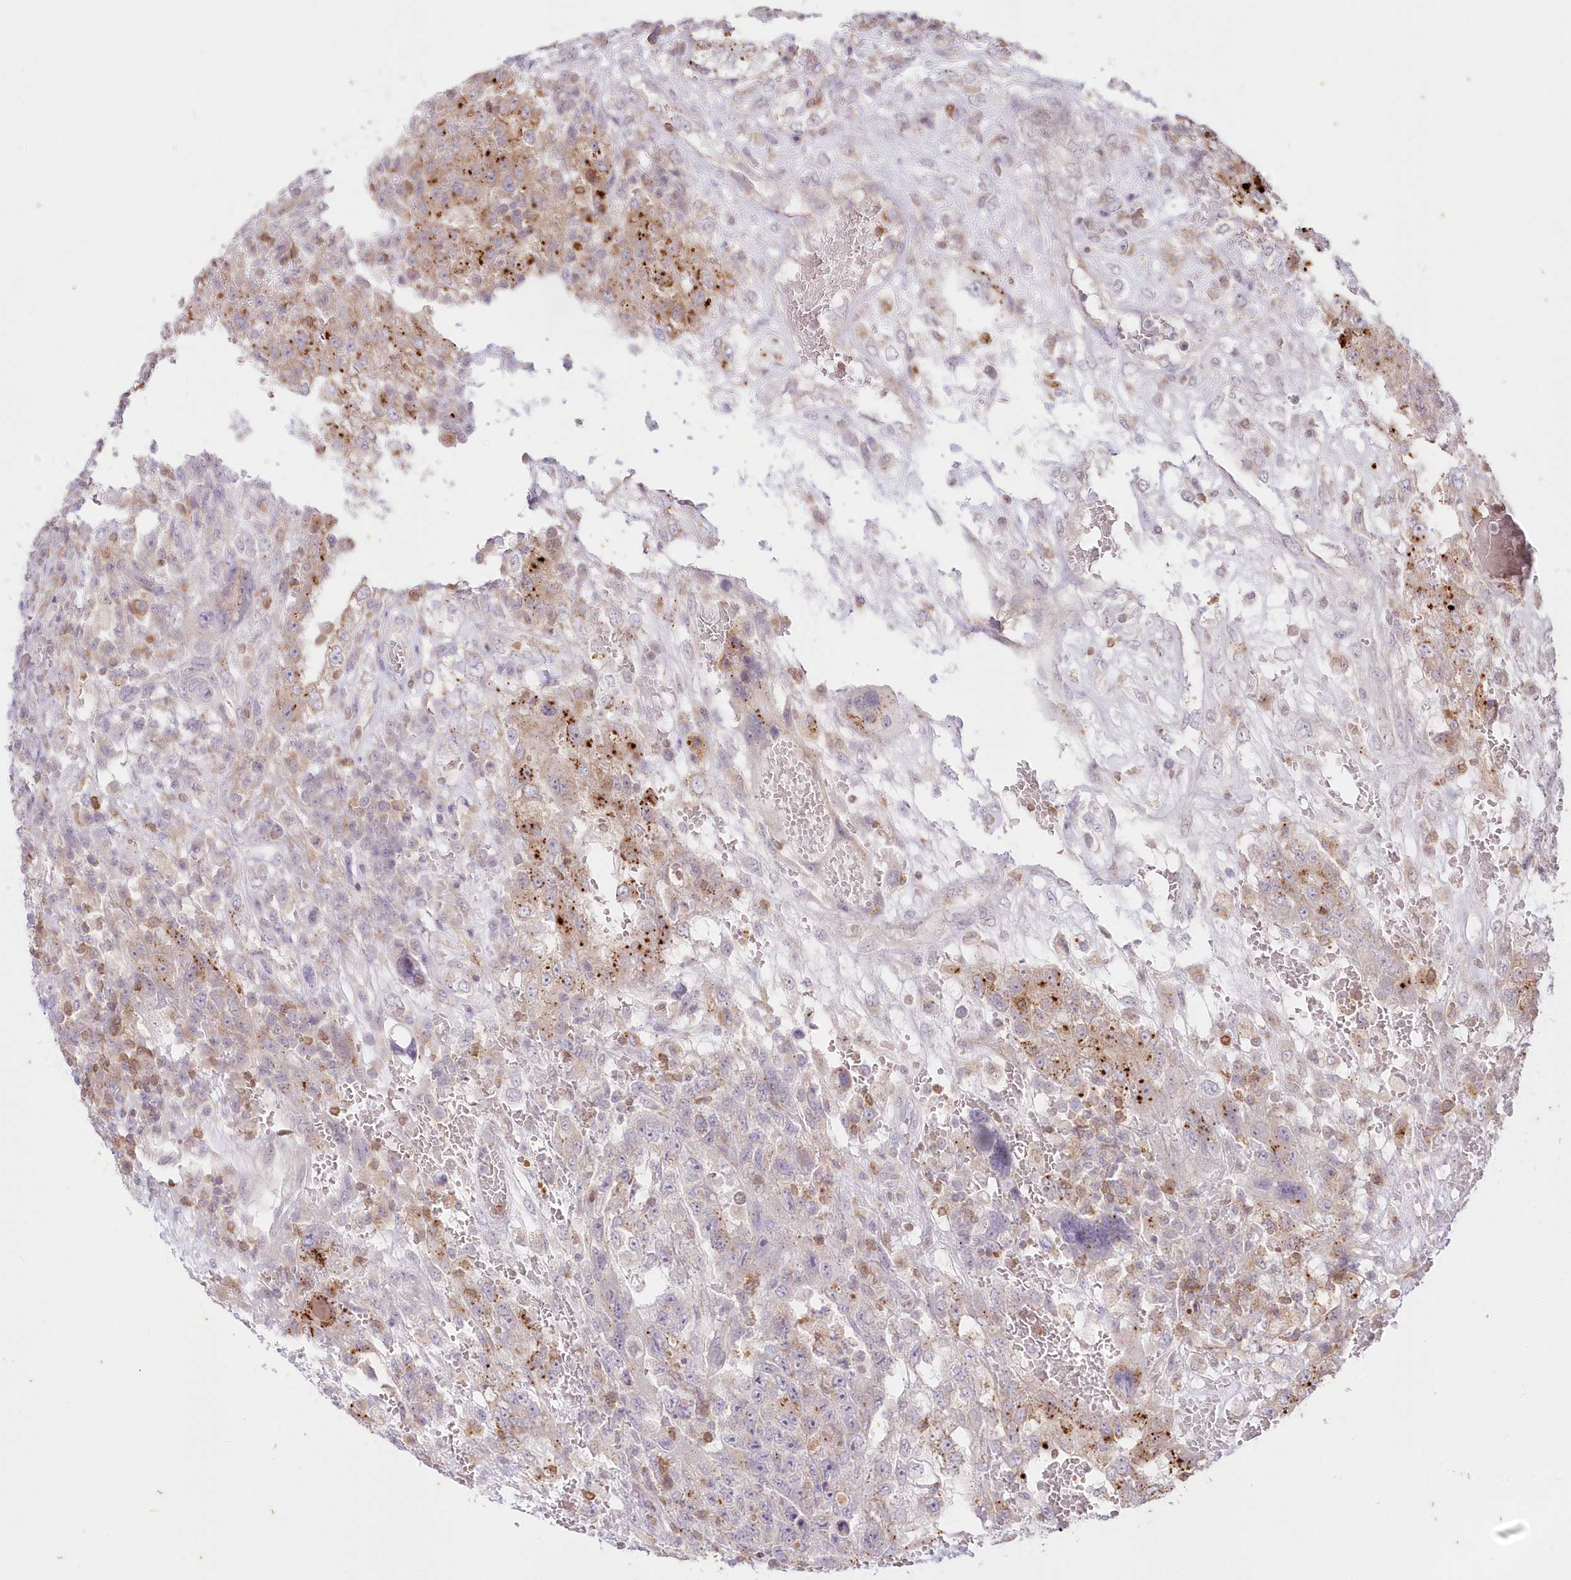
{"staining": {"intensity": "moderate", "quantity": "<25%", "location": "cytoplasmic/membranous"}, "tissue": "testis cancer", "cell_type": "Tumor cells", "image_type": "cancer", "snomed": [{"axis": "morphology", "description": "Carcinoma, Embryonal, NOS"}, {"axis": "topography", "description": "Testis"}], "caption": "Human testis cancer stained with a brown dye shows moderate cytoplasmic/membranous positive staining in approximately <25% of tumor cells.", "gene": "MTMR3", "patient": {"sex": "male", "age": 26}}